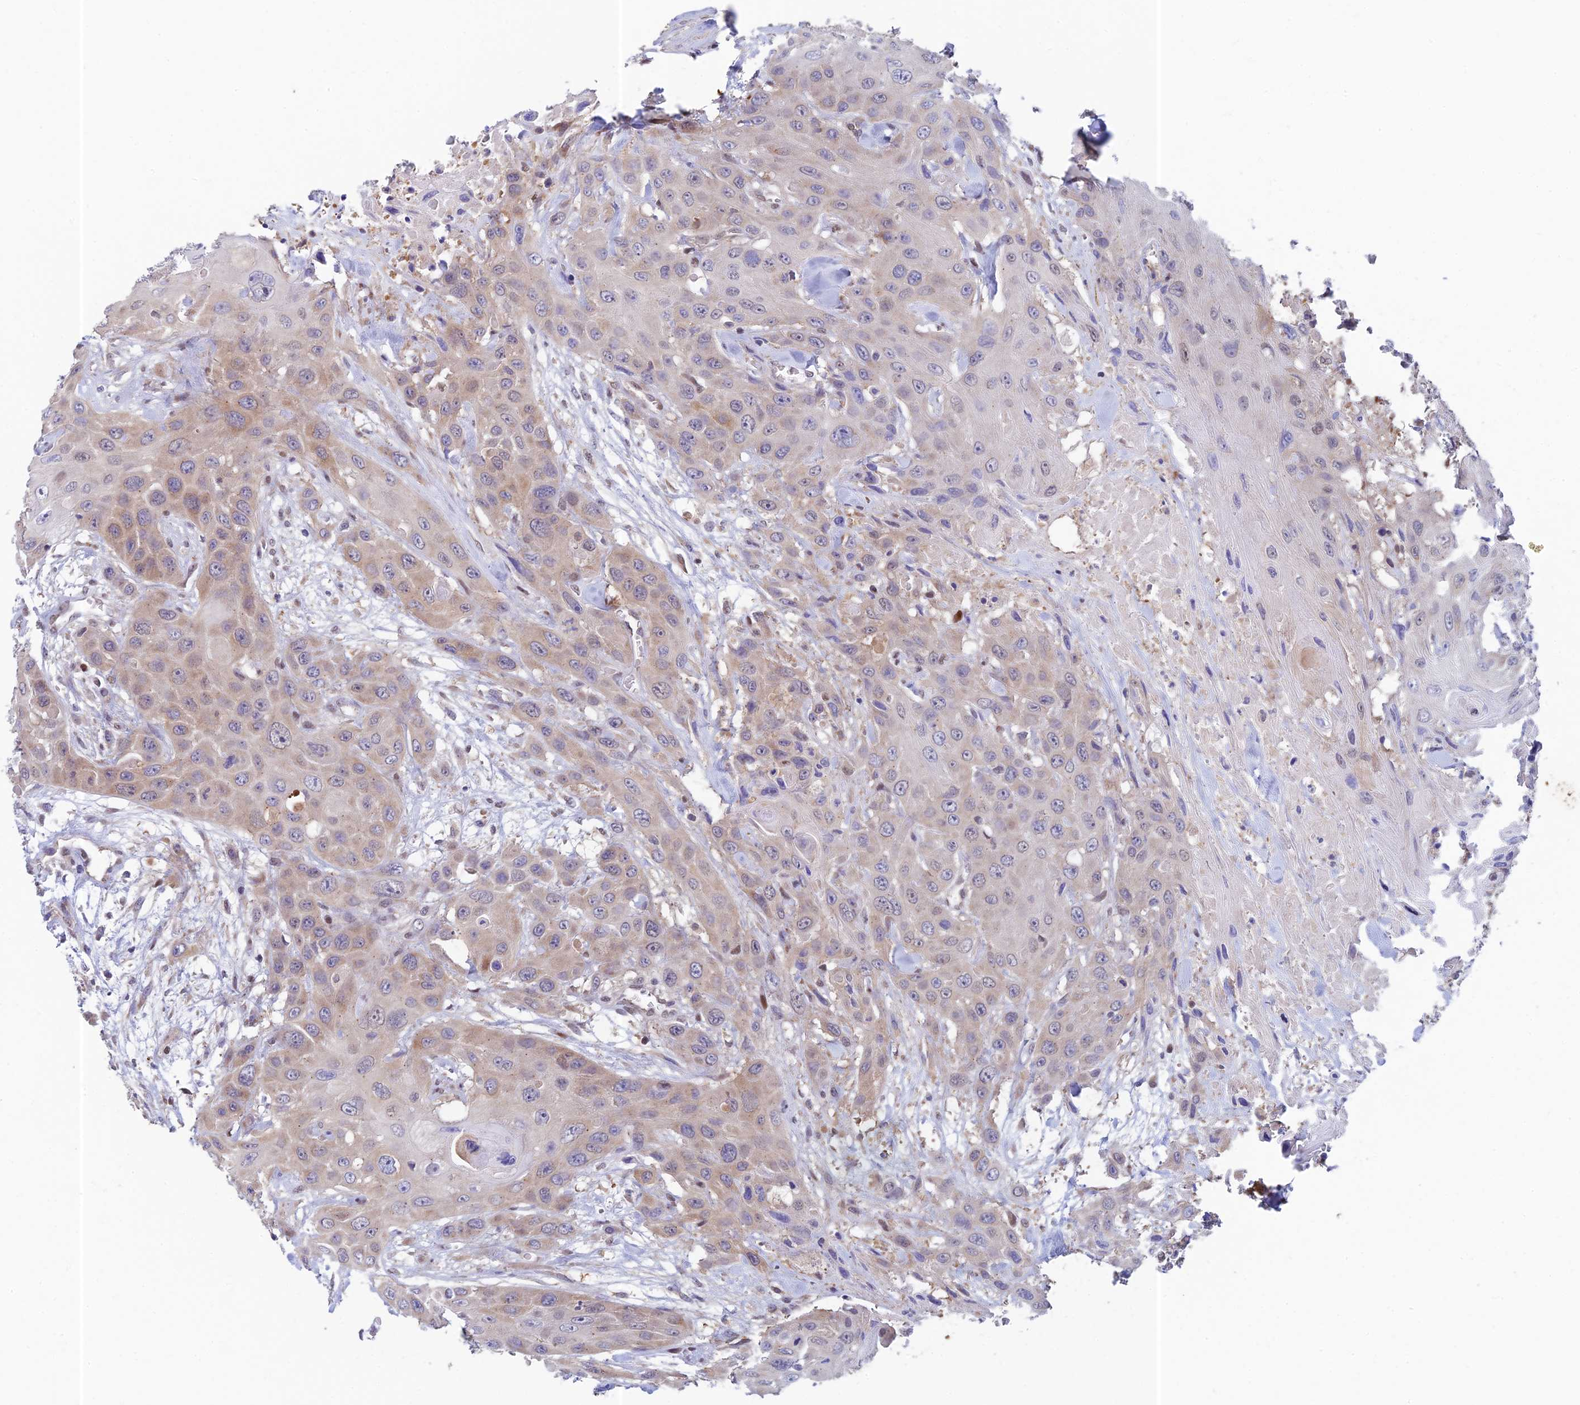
{"staining": {"intensity": "weak", "quantity": "25%-75%", "location": "cytoplasmic/membranous"}, "tissue": "head and neck cancer", "cell_type": "Tumor cells", "image_type": "cancer", "snomed": [{"axis": "morphology", "description": "Squamous cell carcinoma, NOS"}, {"axis": "topography", "description": "Head-Neck"}], "caption": "This photomicrograph exhibits head and neck cancer (squamous cell carcinoma) stained with immunohistochemistry to label a protein in brown. The cytoplasmic/membranous of tumor cells show weak positivity for the protein. Nuclei are counter-stained blue.", "gene": "MRPL17", "patient": {"sex": "male", "age": 81}}